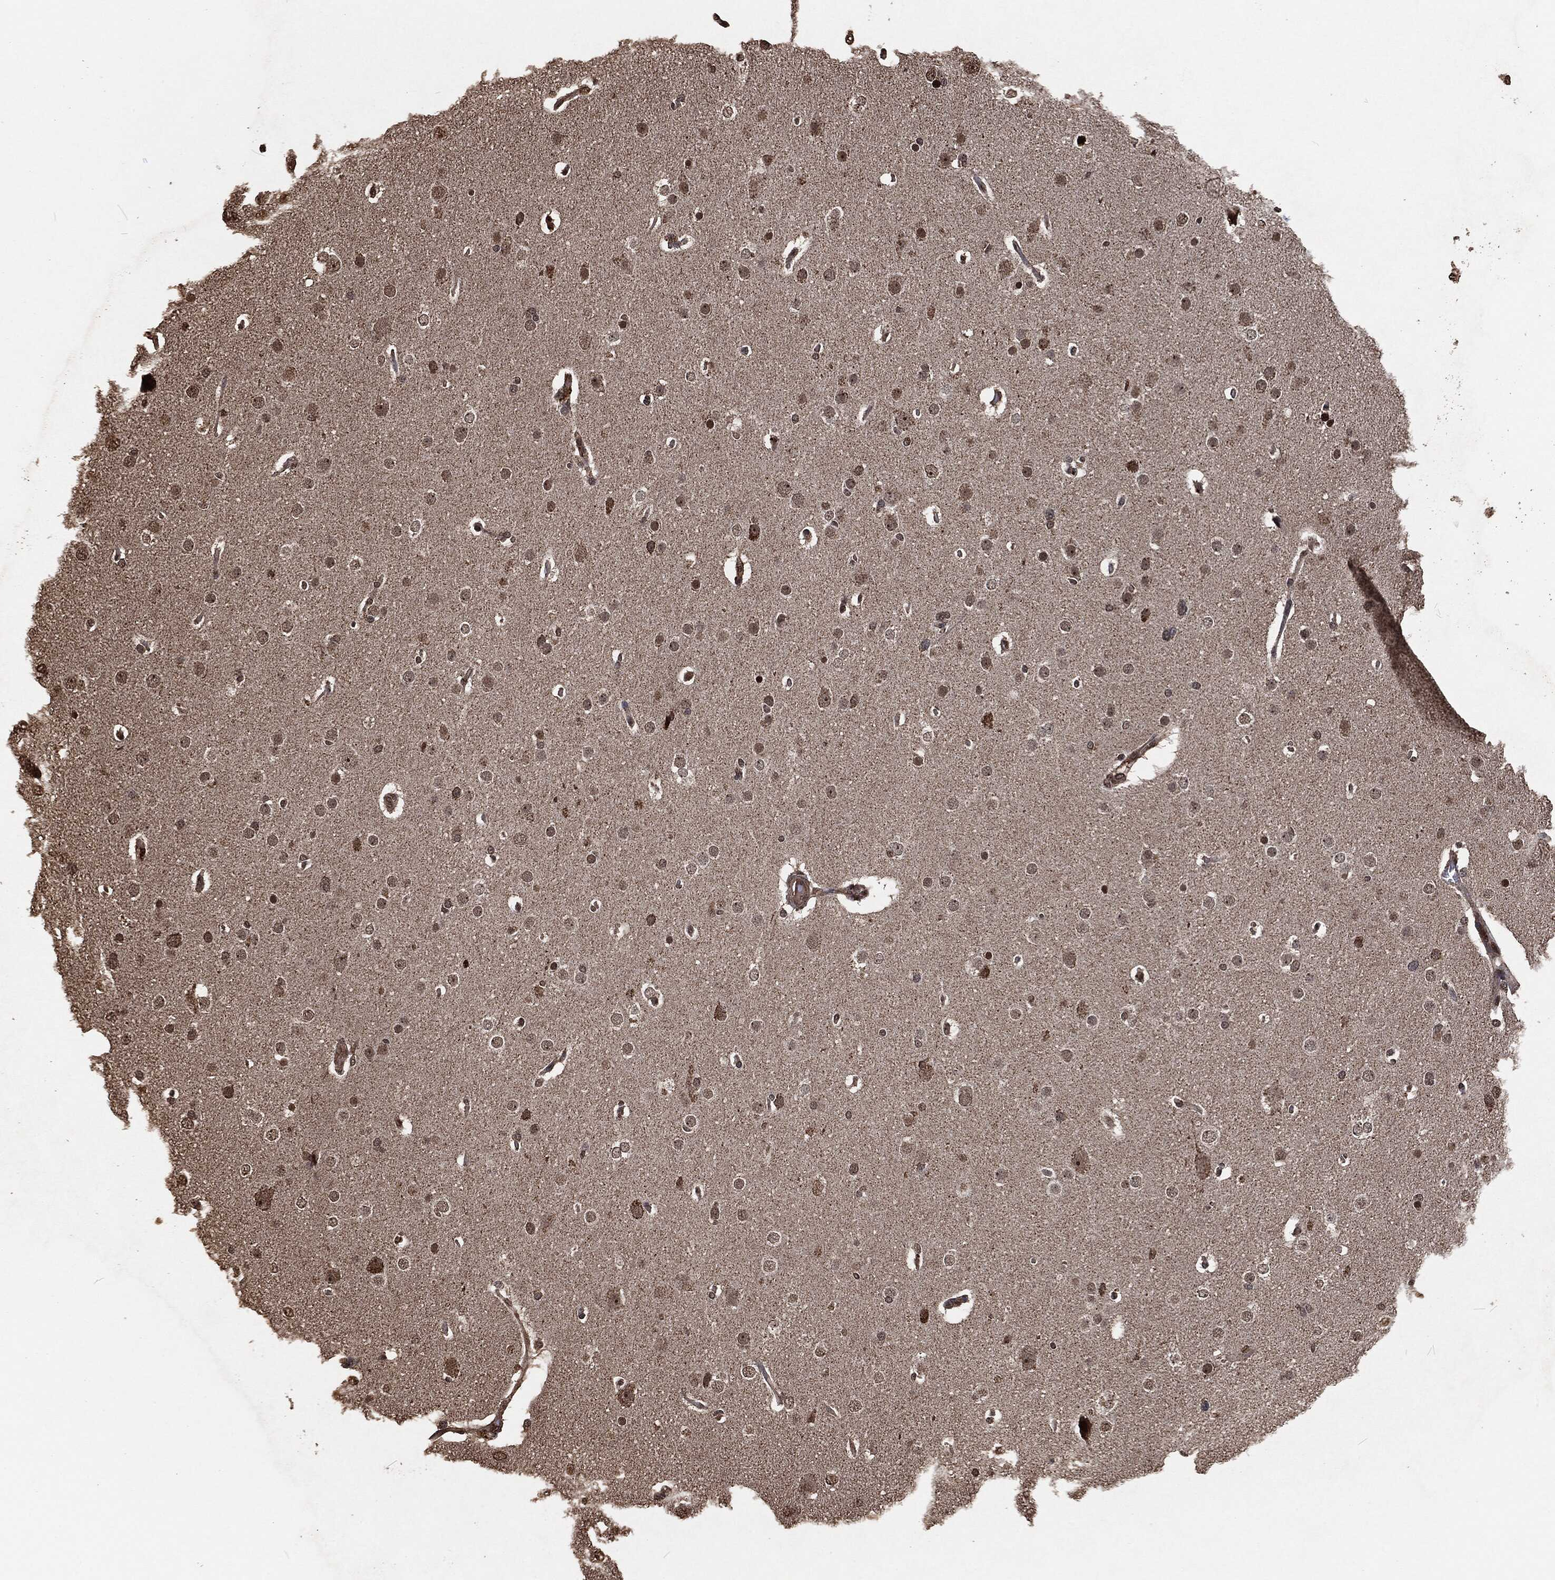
{"staining": {"intensity": "moderate", "quantity": "25%-75%", "location": "nuclear"}, "tissue": "glioma", "cell_type": "Tumor cells", "image_type": "cancer", "snomed": [{"axis": "morphology", "description": "Glioma, malignant, Low grade"}, {"axis": "topography", "description": "Brain"}], "caption": "Malignant low-grade glioma stained with IHC shows moderate nuclear staining in about 25%-75% of tumor cells.", "gene": "SNAI1", "patient": {"sex": "female", "age": 37}}